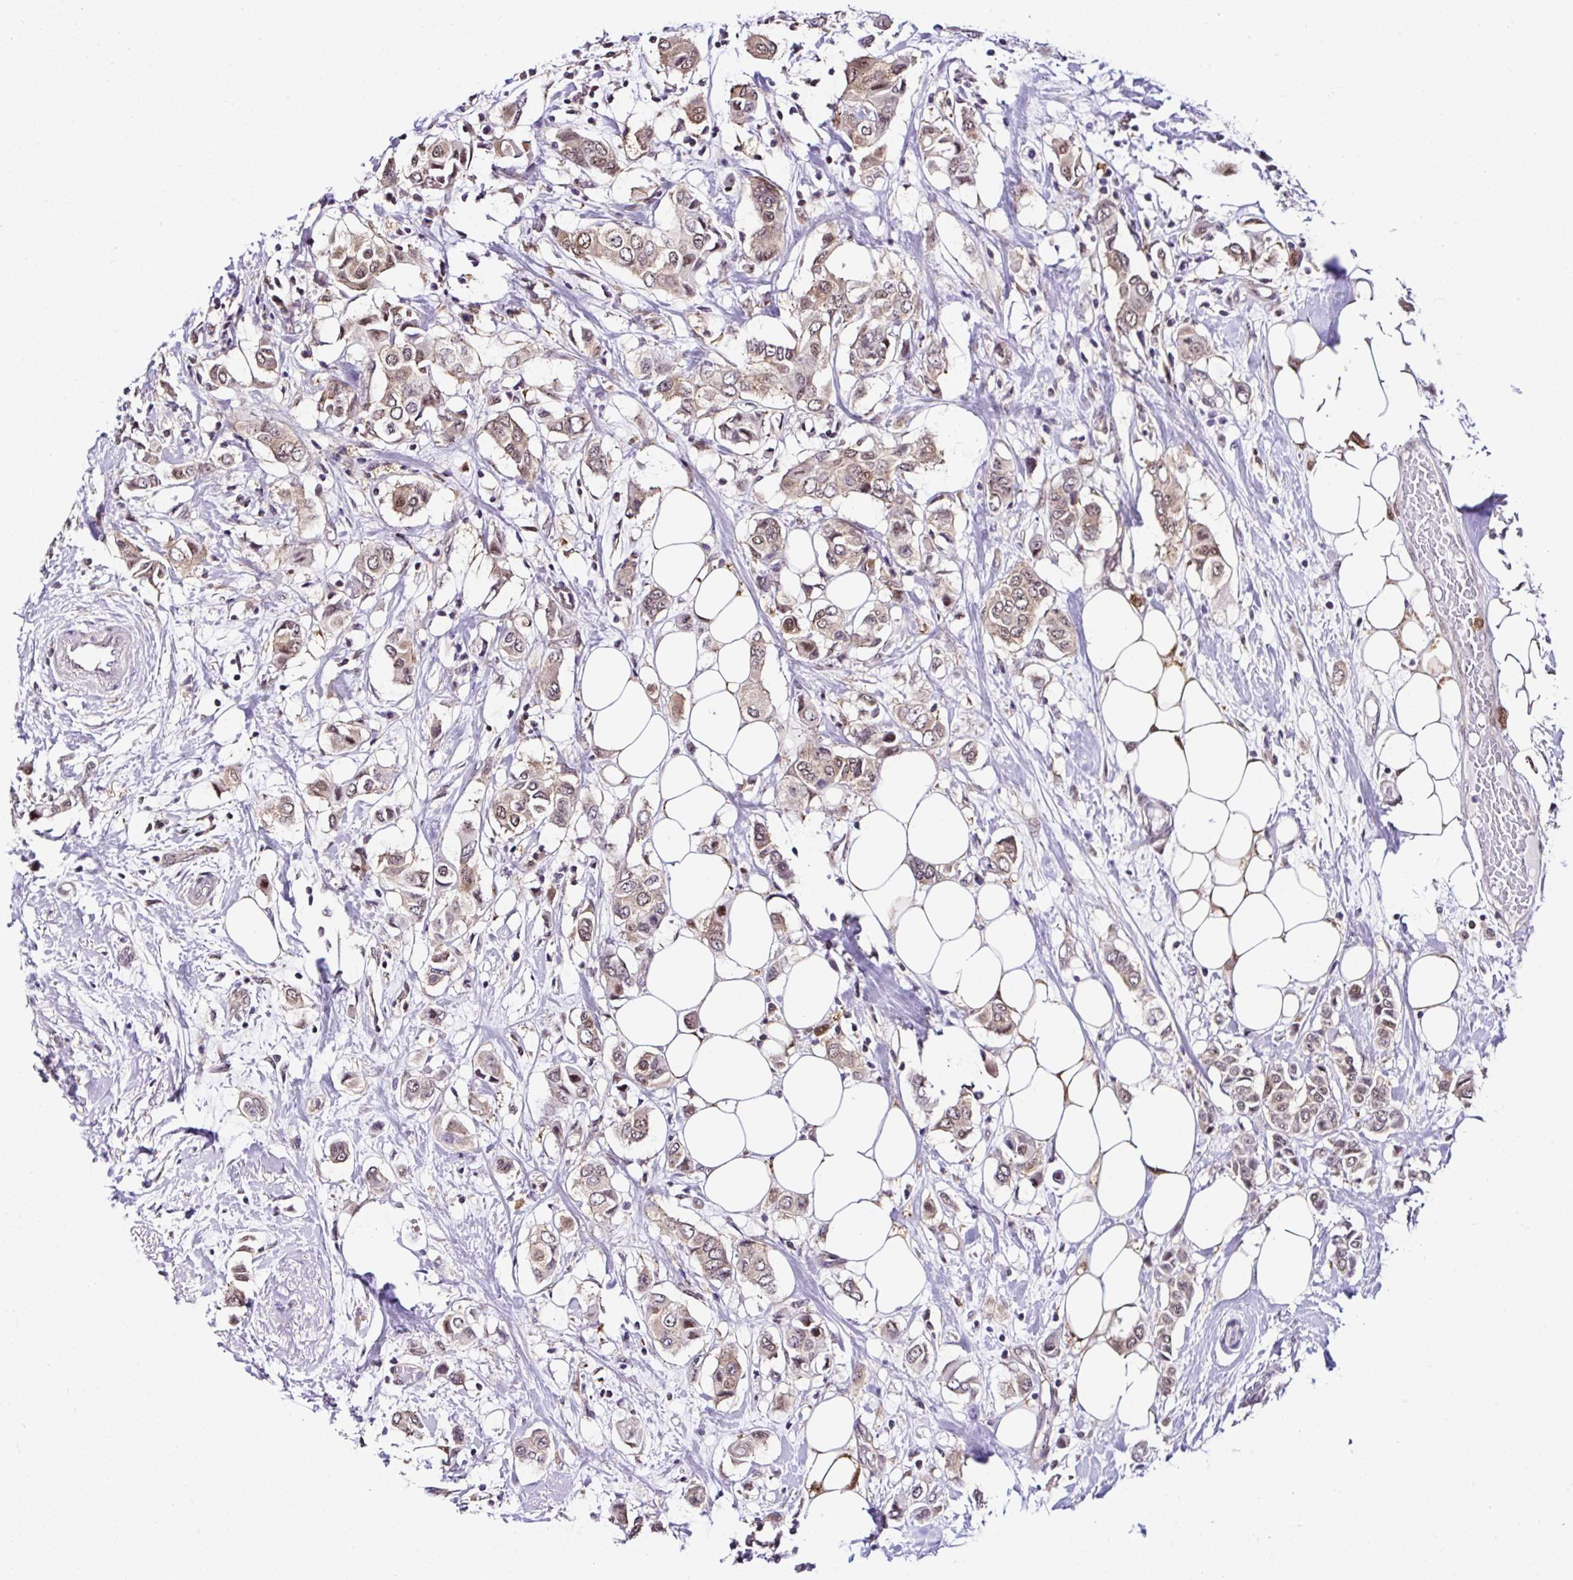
{"staining": {"intensity": "weak", "quantity": ">75%", "location": "nuclear"}, "tissue": "breast cancer", "cell_type": "Tumor cells", "image_type": "cancer", "snomed": [{"axis": "morphology", "description": "Lobular carcinoma"}, {"axis": "topography", "description": "Breast"}], "caption": "Immunohistochemical staining of human breast cancer reveals low levels of weak nuclear positivity in about >75% of tumor cells. (Stains: DAB (3,3'-diaminobenzidine) in brown, nuclei in blue, Microscopy: brightfield microscopy at high magnification).", "gene": "PIN4", "patient": {"sex": "female", "age": 51}}